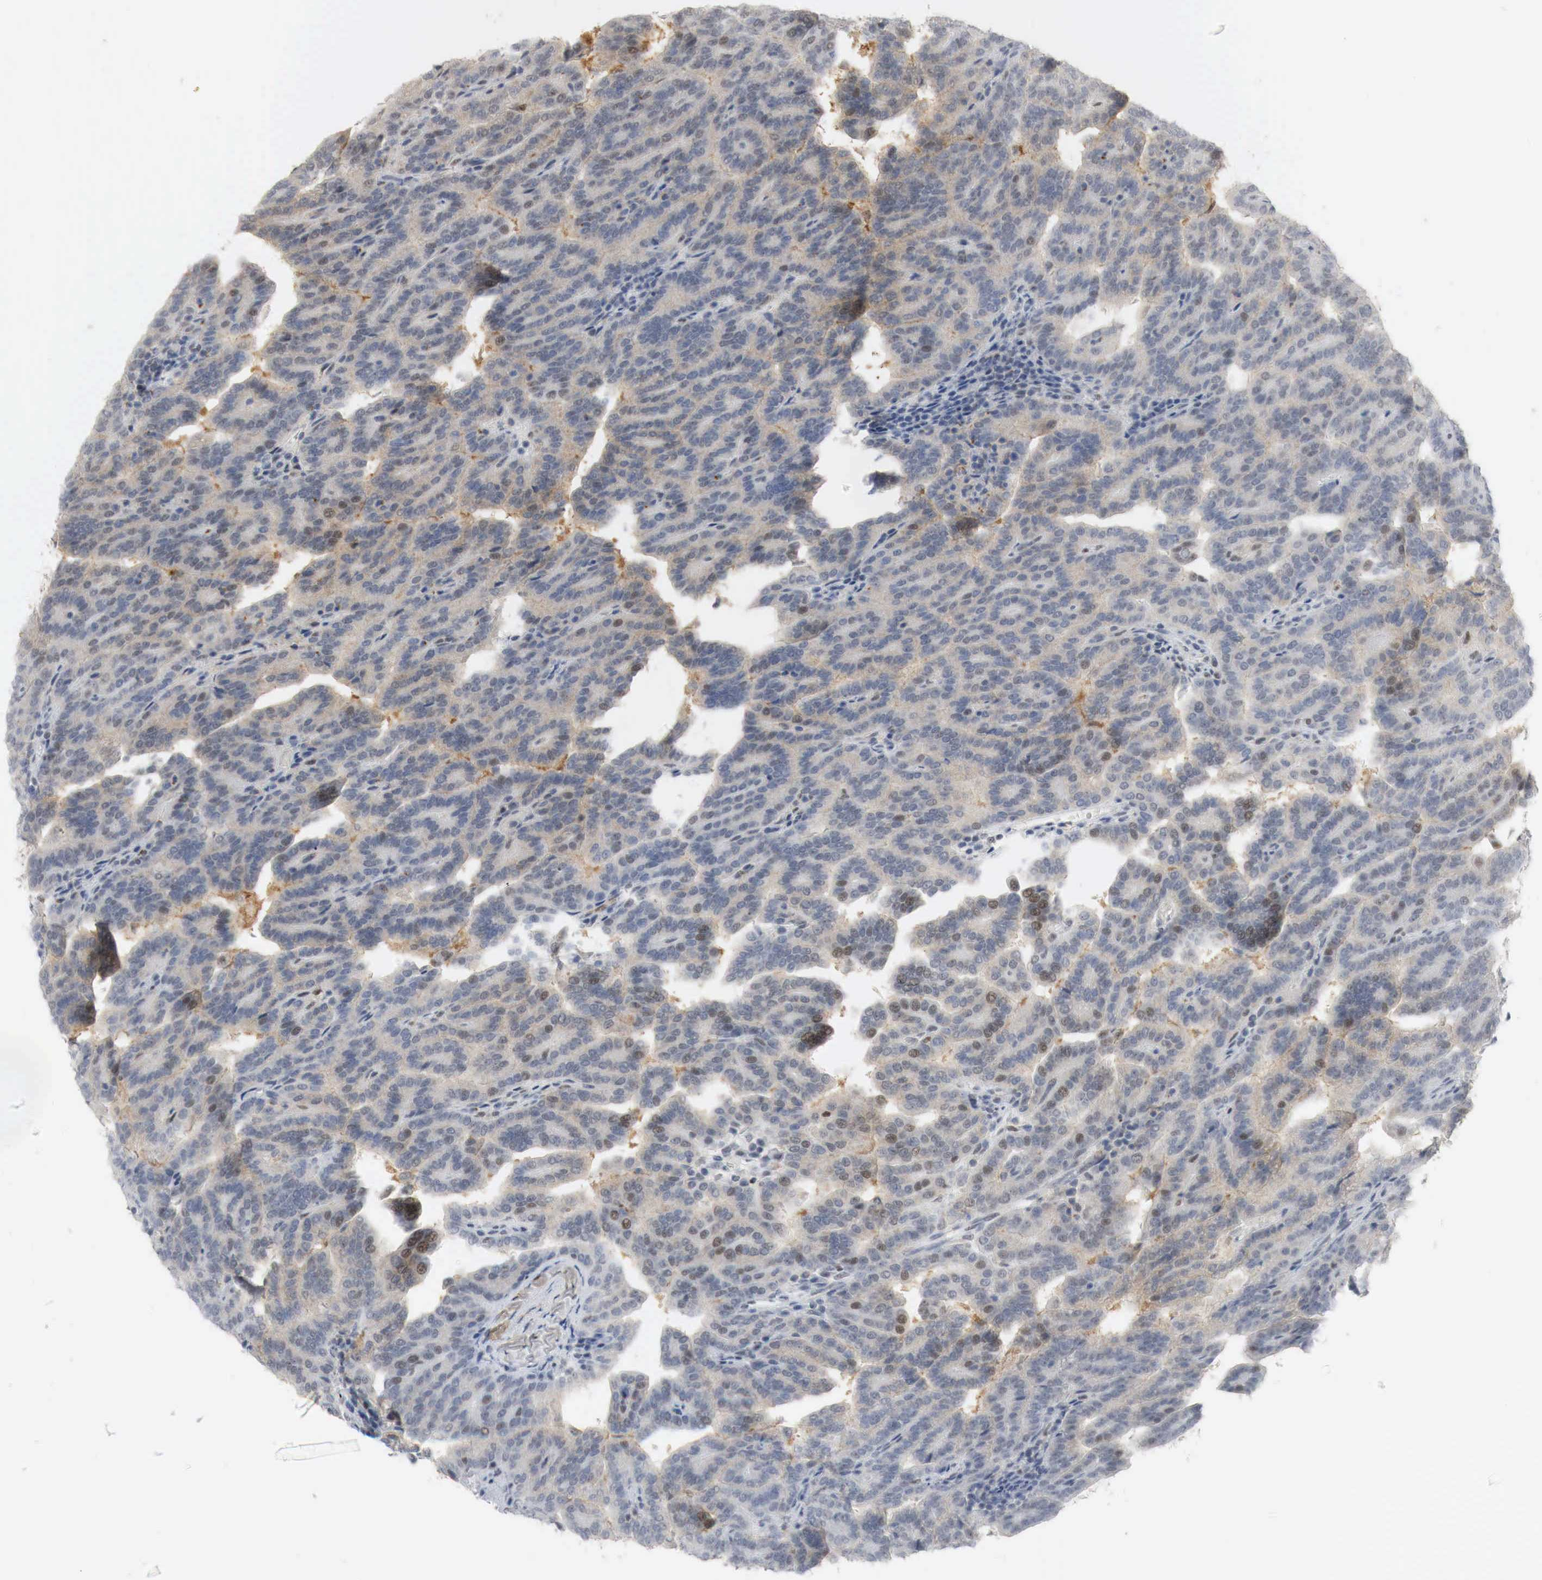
{"staining": {"intensity": "moderate", "quantity": "<25%", "location": "cytoplasmic/membranous,nuclear"}, "tissue": "renal cancer", "cell_type": "Tumor cells", "image_type": "cancer", "snomed": [{"axis": "morphology", "description": "Adenocarcinoma, NOS"}, {"axis": "topography", "description": "Kidney"}], "caption": "Tumor cells exhibit low levels of moderate cytoplasmic/membranous and nuclear staining in about <25% of cells in human renal adenocarcinoma.", "gene": "MYC", "patient": {"sex": "male", "age": 61}}